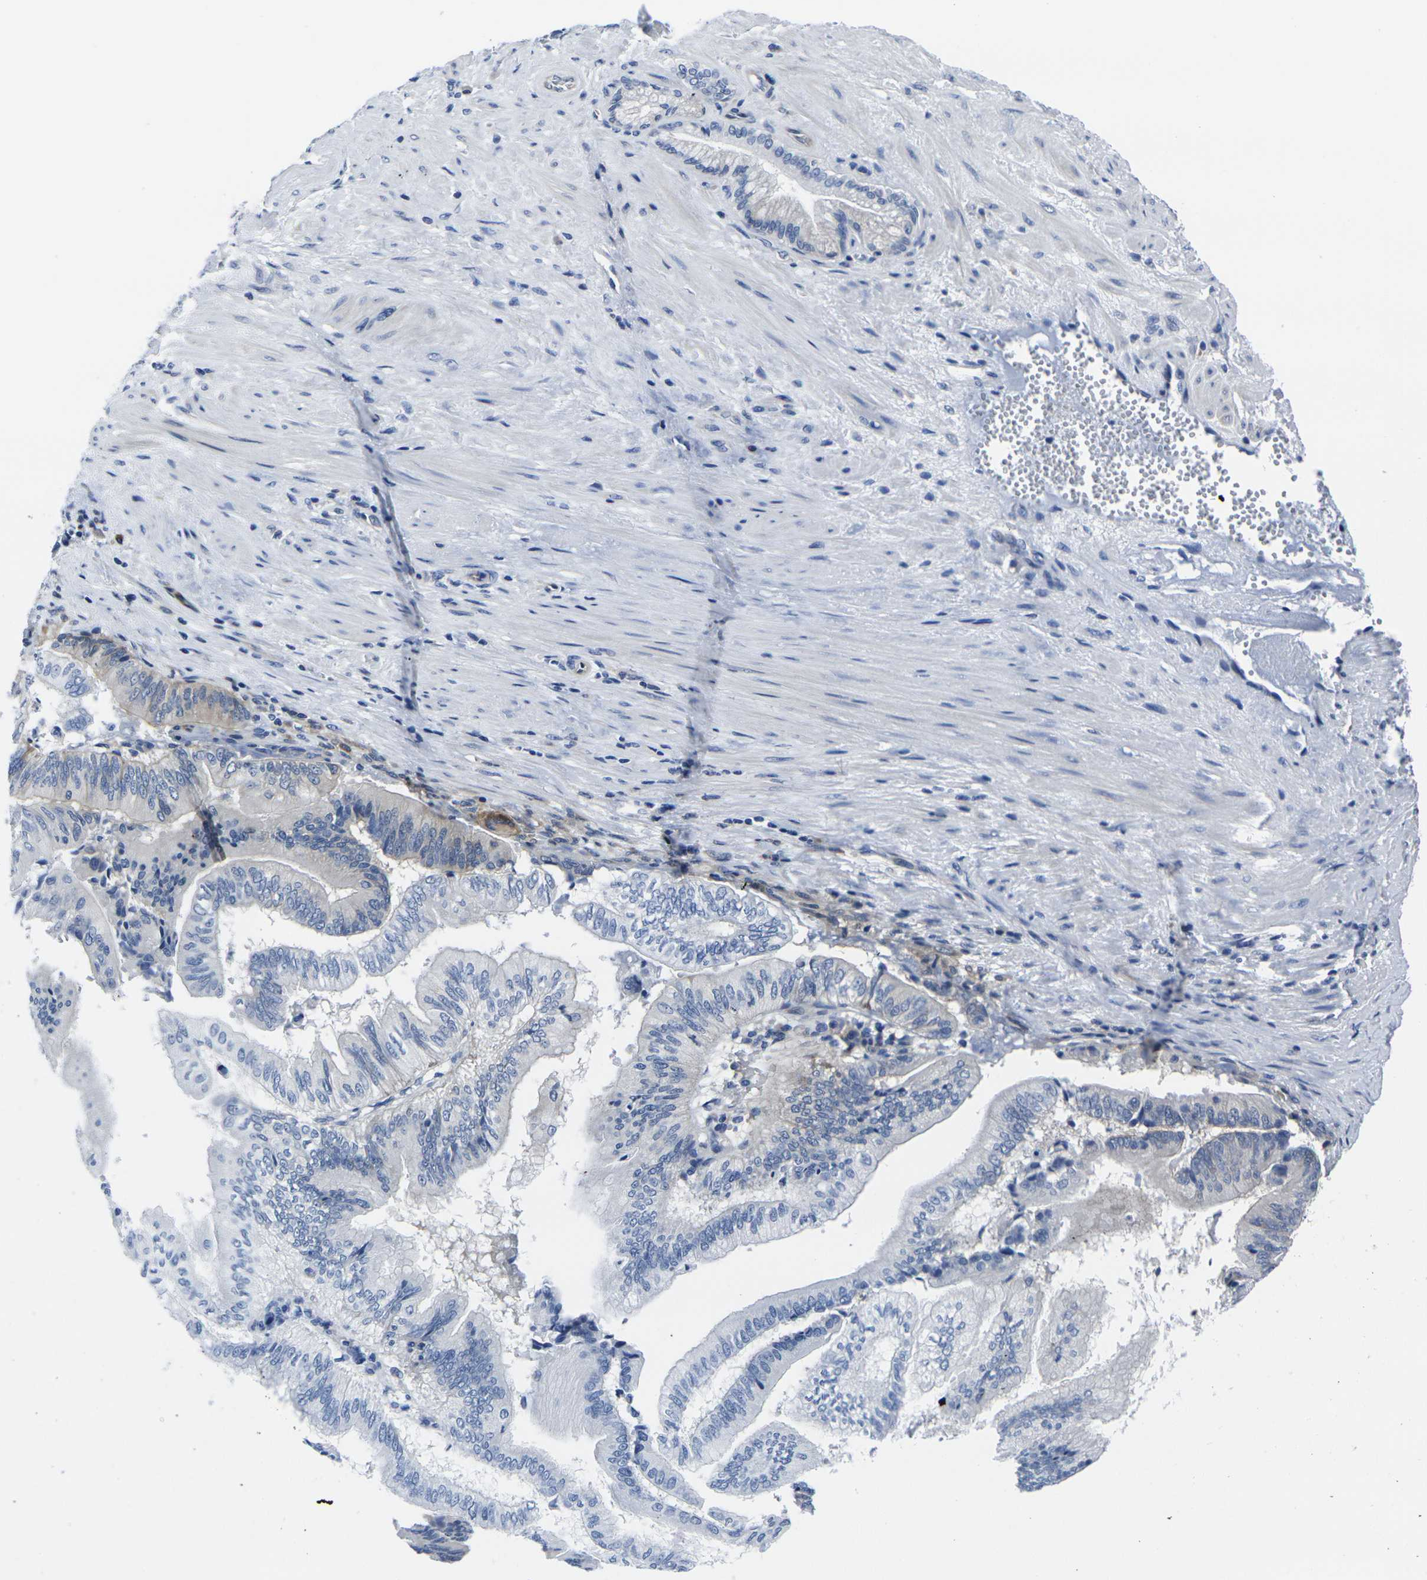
{"staining": {"intensity": "negative", "quantity": "none", "location": "none"}, "tissue": "pancreatic cancer", "cell_type": "Tumor cells", "image_type": "cancer", "snomed": [{"axis": "morphology", "description": "Adenocarcinoma, NOS"}, {"axis": "topography", "description": "Pancreas"}], "caption": "This is a image of immunohistochemistry (IHC) staining of adenocarcinoma (pancreatic), which shows no staining in tumor cells.", "gene": "EIF4A1", "patient": {"sex": "male", "age": 82}}